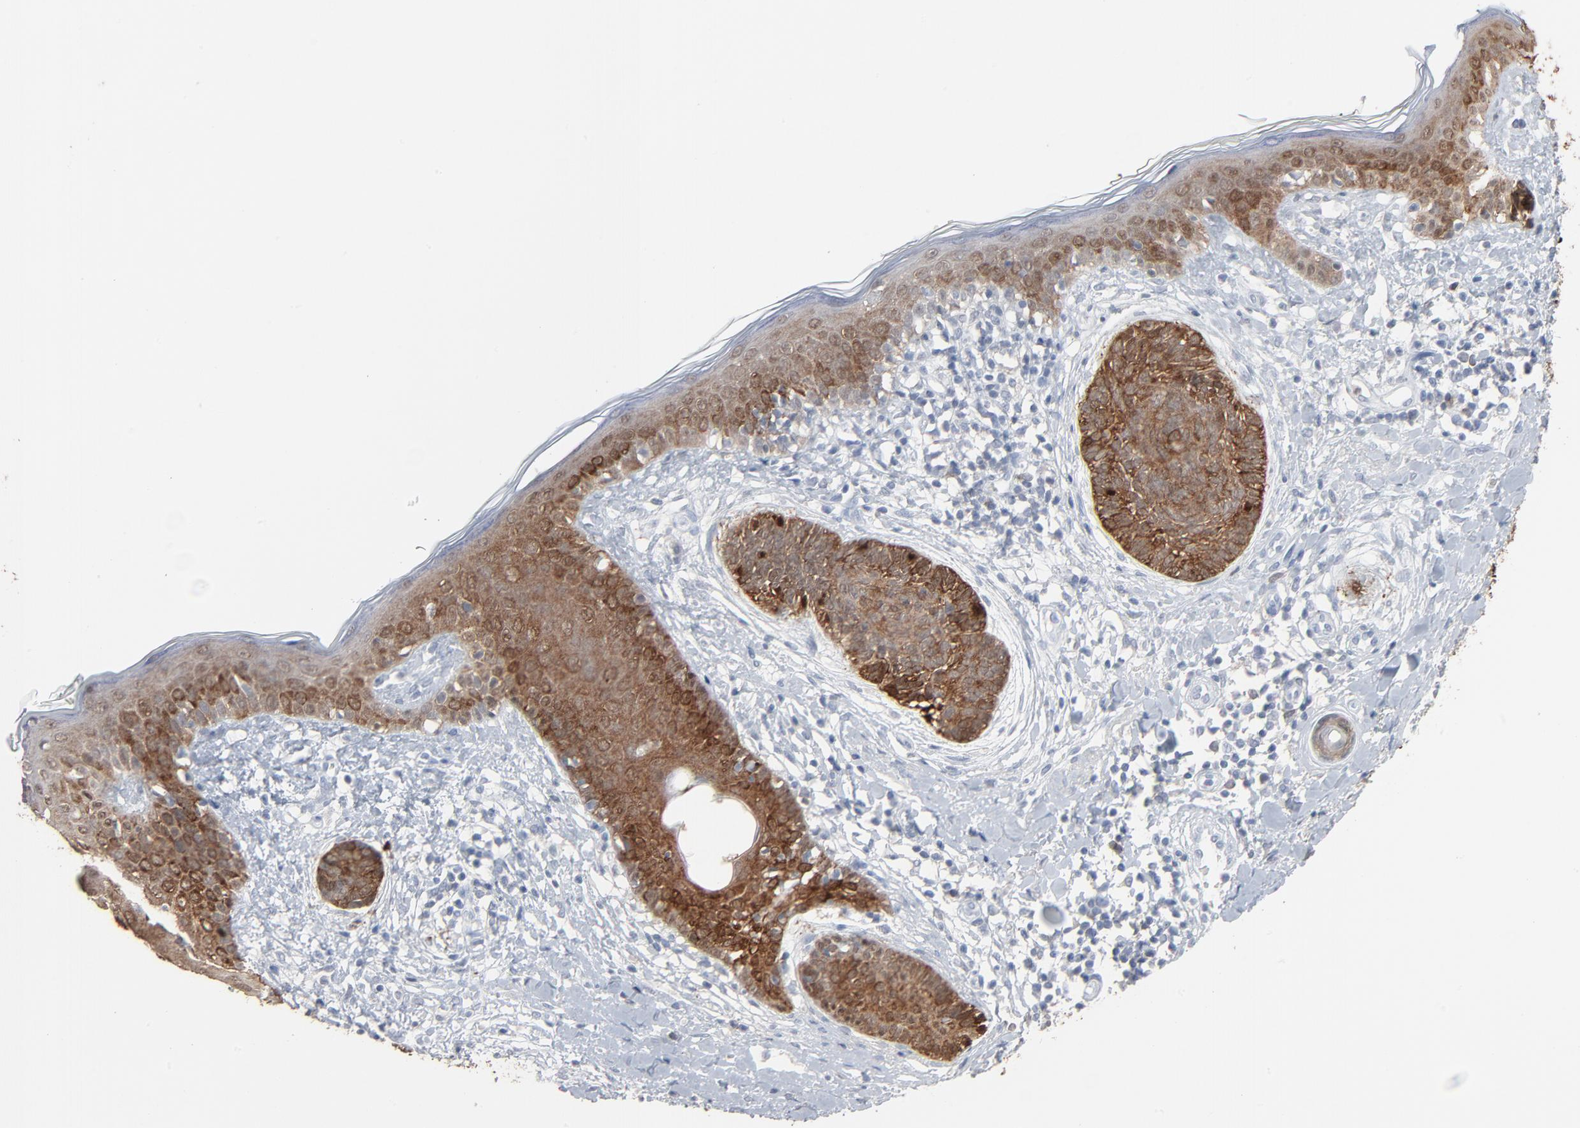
{"staining": {"intensity": "strong", "quantity": ">75%", "location": "cytoplasmic/membranous"}, "tissue": "skin cancer", "cell_type": "Tumor cells", "image_type": "cancer", "snomed": [{"axis": "morphology", "description": "Normal tissue, NOS"}, {"axis": "morphology", "description": "Basal cell carcinoma"}, {"axis": "topography", "description": "Skin"}], "caption": "Immunohistochemical staining of human basal cell carcinoma (skin) displays strong cytoplasmic/membranous protein positivity in about >75% of tumor cells.", "gene": "PHGDH", "patient": {"sex": "male", "age": 63}}